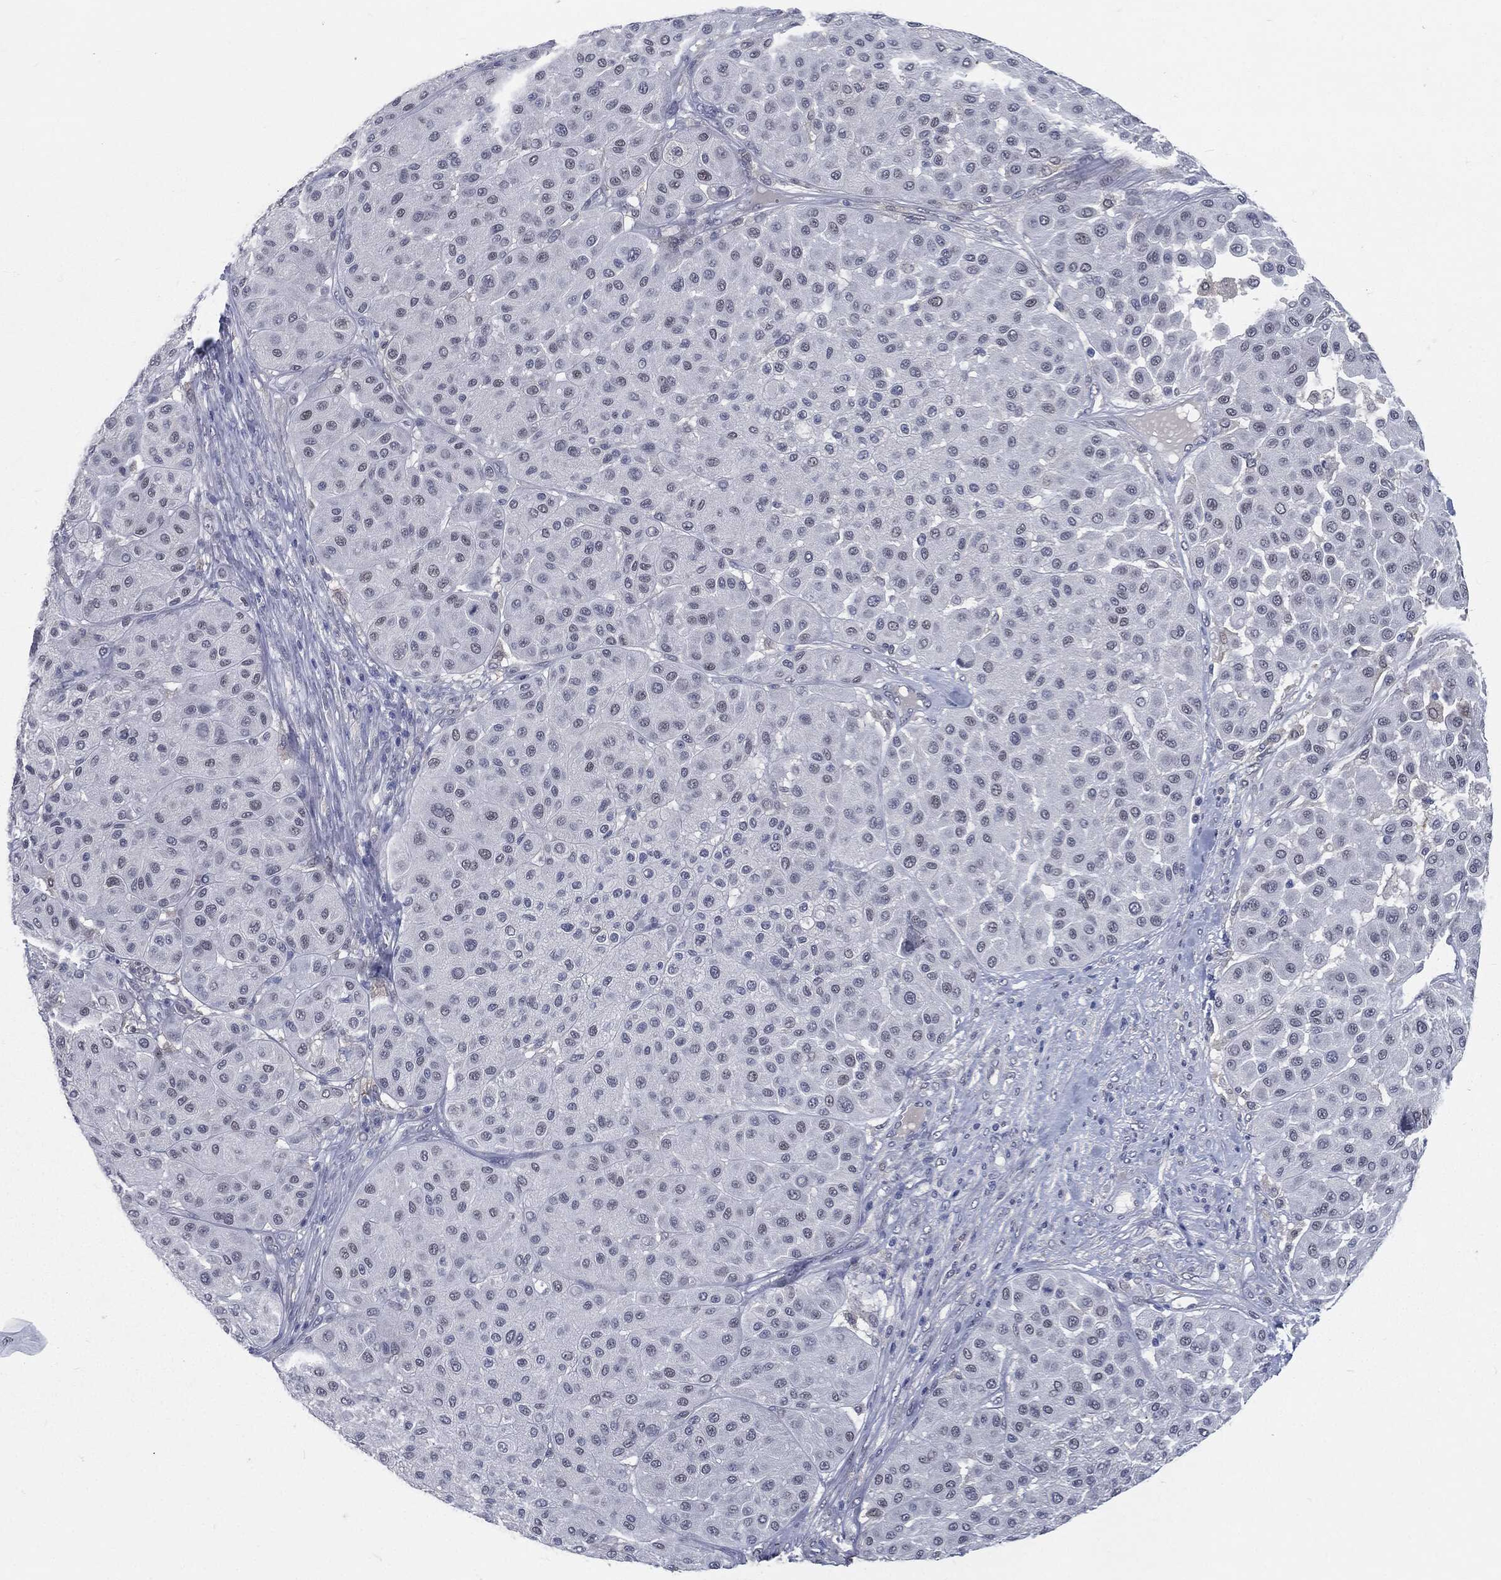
{"staining": {"intensity": "negative", "quantity": "none", "location": "none"}, "tissue": "melanoma", "cell_type": "Tumor cells", "image_type": "cancer", "snomed": [{"axis": "morphology", "description": "Malignant melanoma, Metastatic site"}, {"axis": "topography", "description": "Smooth muscle"}], "caption": "High power microscopy histopathology image of an IHC histopathology image of malignant melanoma (metastatic site), revealing no significant positivity in tumor cells.", "gene": "PROM1", "patient": {"sex": "male", "age": 41}}